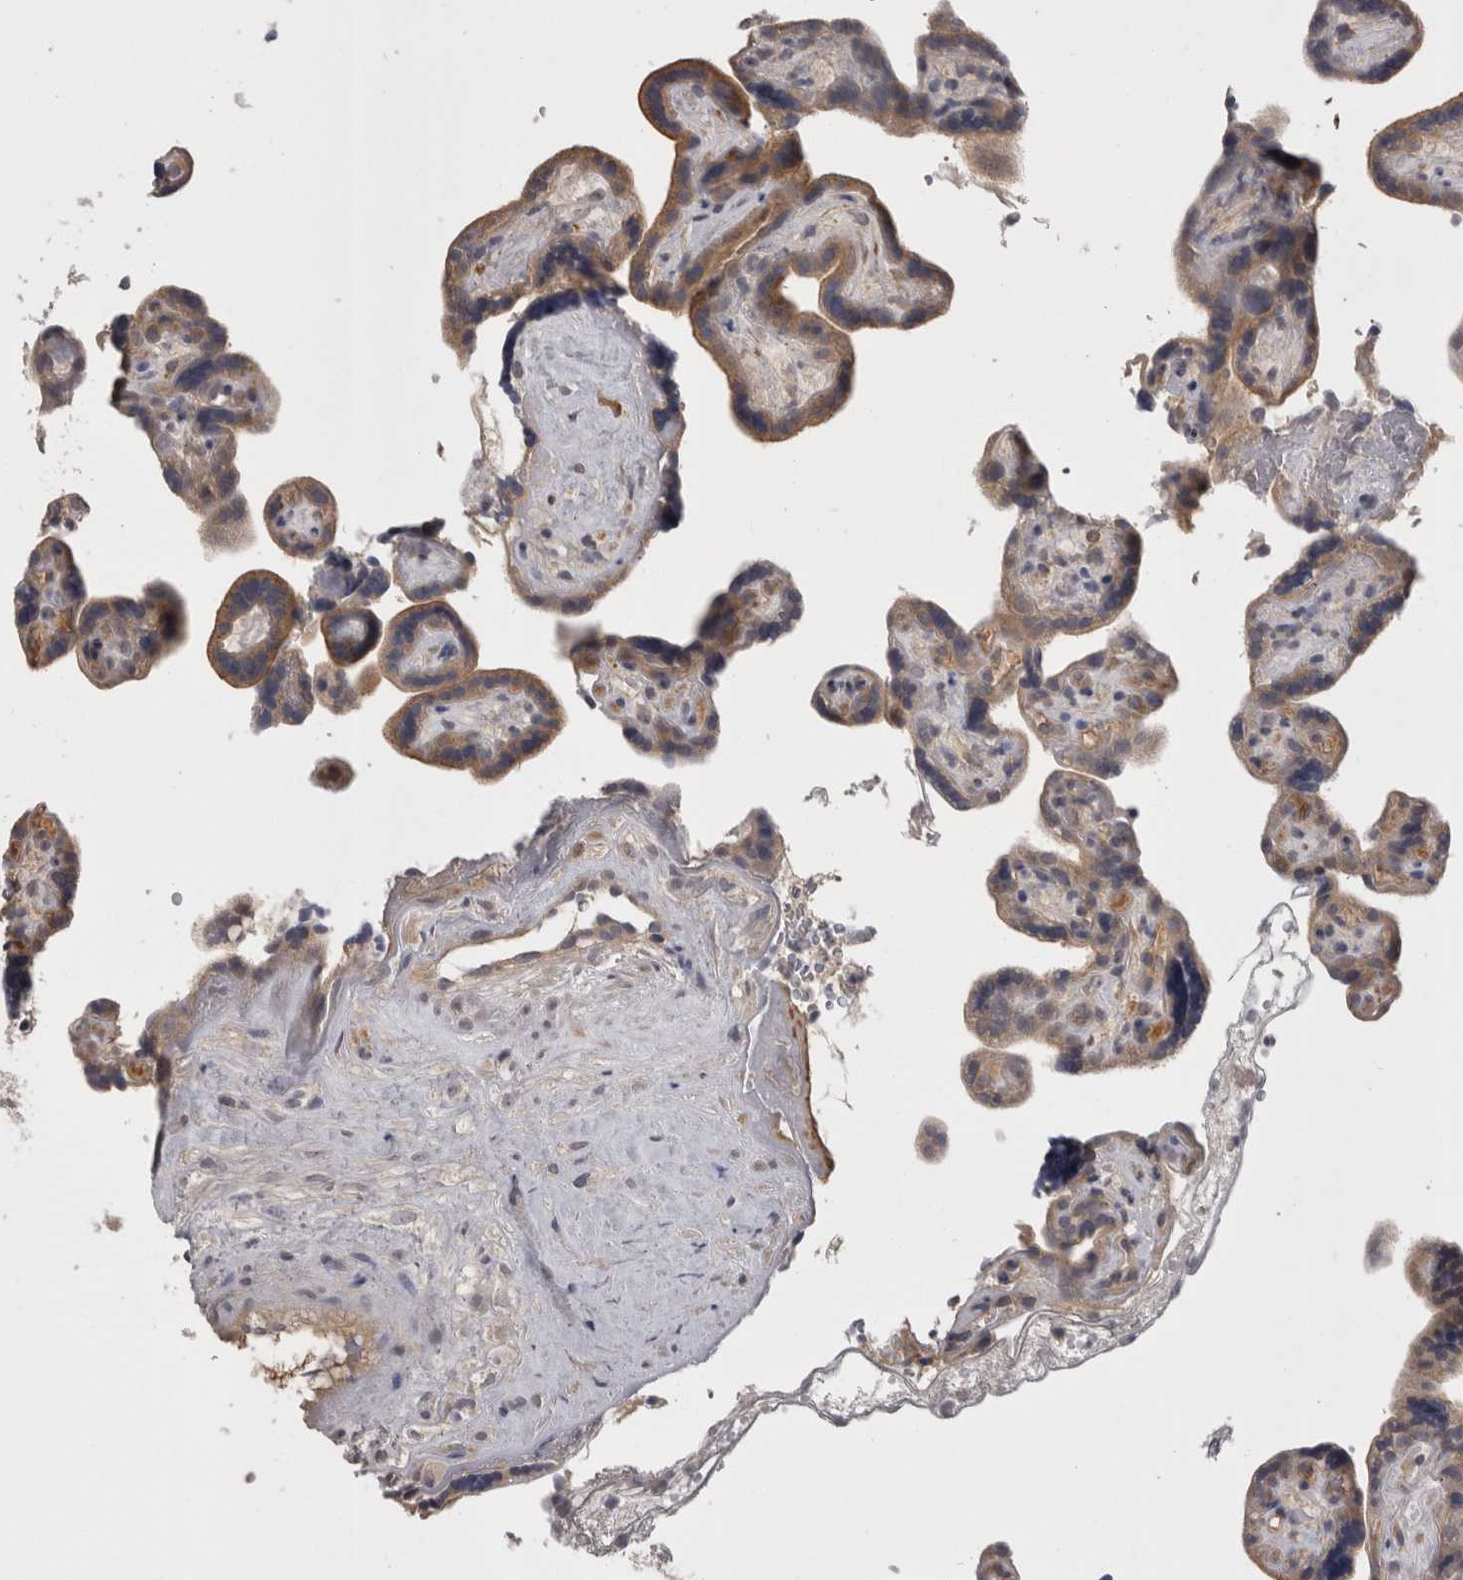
{"staining": {"intensity": "negative", "quantity": "none", "location": "none"}, "tissue": "placenta", "cell_type": "Decidual cells", "image_type": "normal", "snomed": [{"axis": "morphology", "description": "Normal tissue, NOS"}, {"axis": "topography", "description": "Placenta"}], "caption": "DAB (3,3'-diaminobenzidine) immunohistochemical staining of benign human placenta shows no significant expression in decidual cells.", "gene": "PON3", "patient": {"sex": "female", "age": 30}}